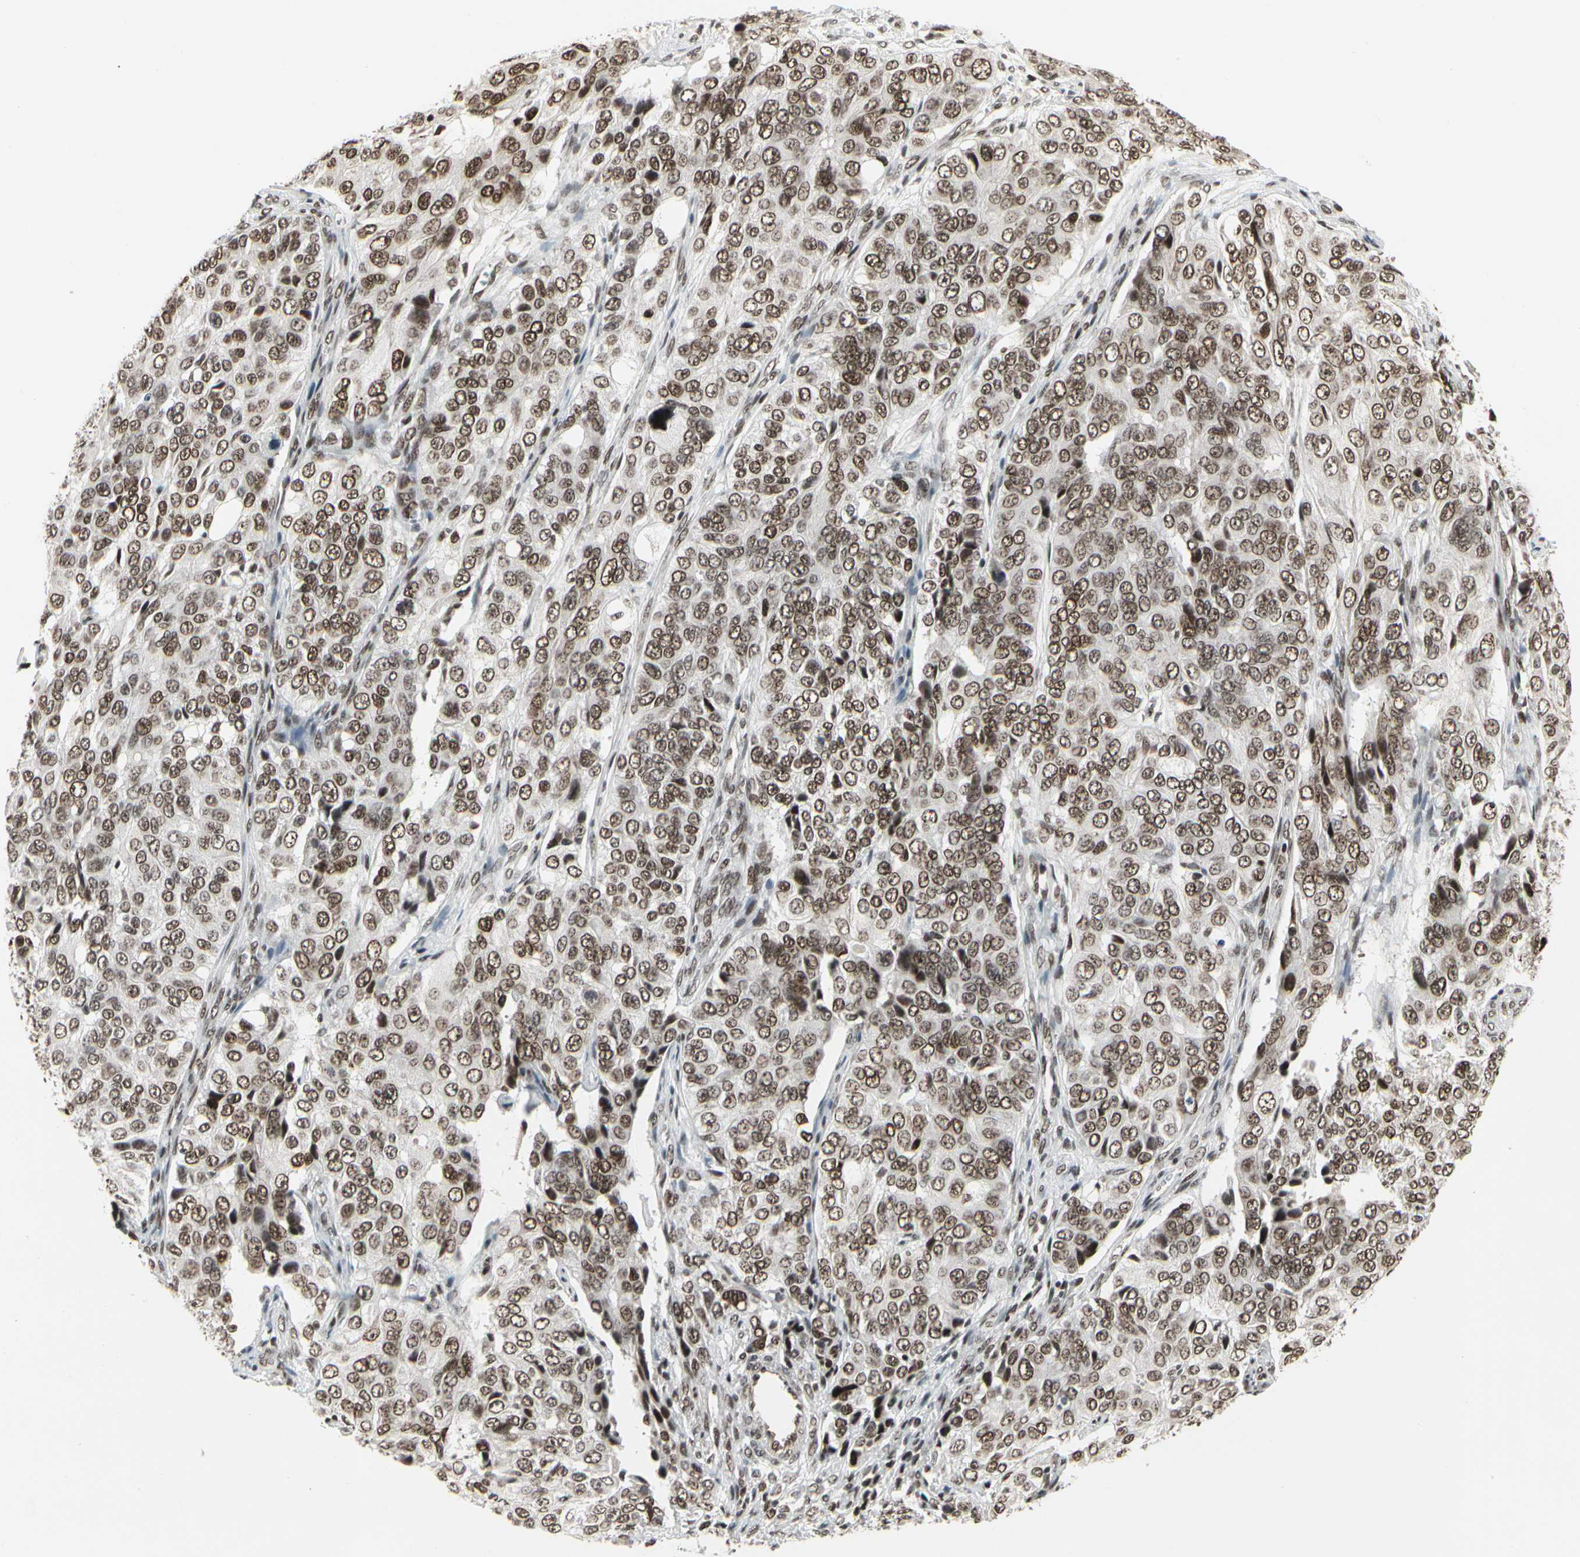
{"staining": {"intensity": "strong", "quantity": ">75%", "location": "nuclear"}, "tissue": "ovarian cancer", "cell_type": "Tumor cells", "image_type": "cancer", "snomed": [{"axis": "morphology", "description": "Carcinoma, endometroid"}, {"axis": "topography", "description": "Ovary"}], "caption": "IHC photomicrograph of ovarian cancer (endometroid carcinoma) stained for a protein (brown), which demonstrates high levels of strong nuclear staining in approximately >75% of tumor cells.", "gene": "HMG20A", "patient": {"sex": "female", "age": 51}}